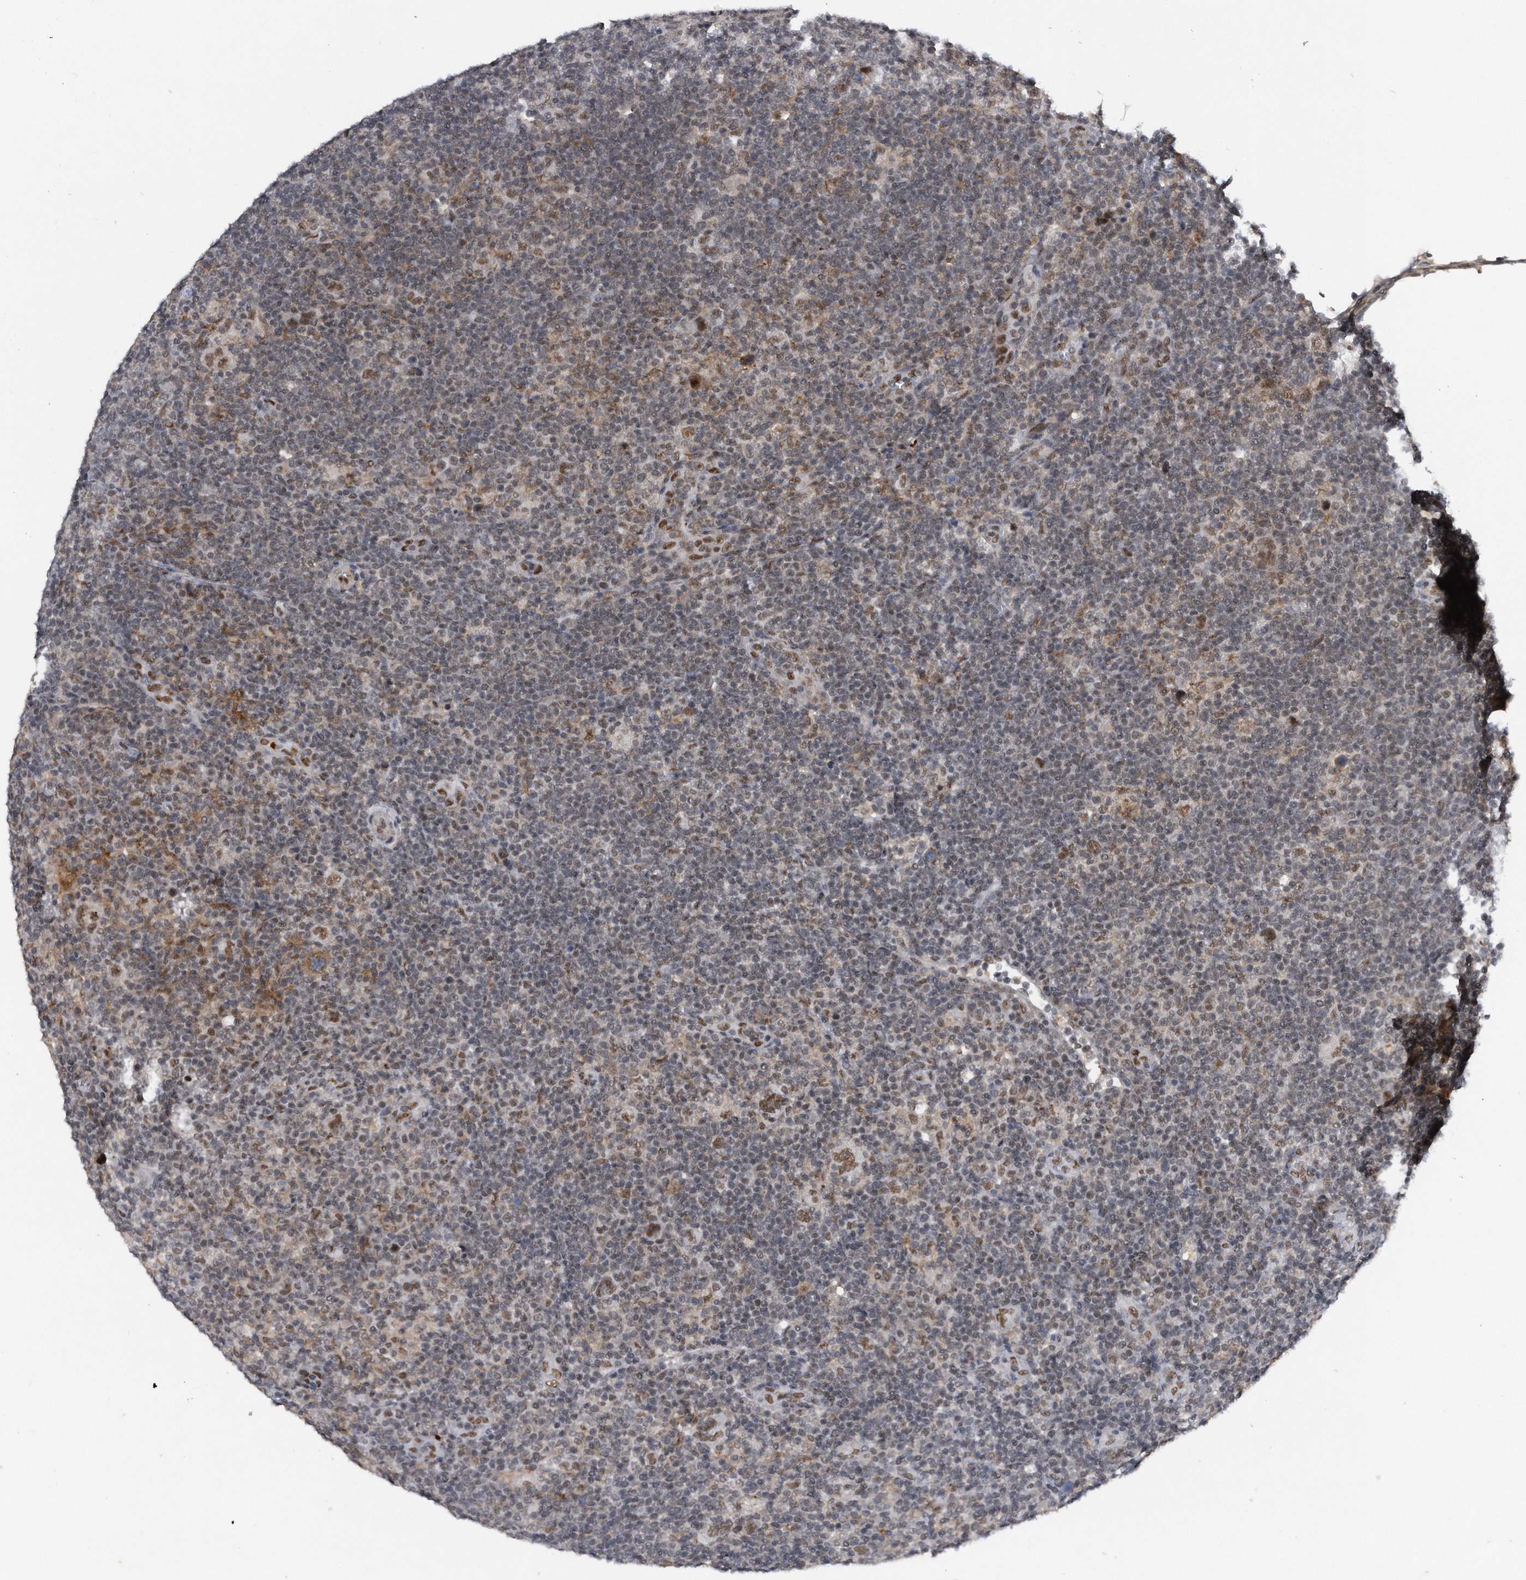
{"staining": {"intensity": "moderate", "quantity": "25%-75%", "location": "nuclear"}, "tissue": "lymphoma", "cell_type": "Tumor cells", "image_type": "cancer", "snomed": [{"axis": "morphology", "description": "Hodgkin's disease, NOS"}, {"axis": "topography", "description": "Lymph node"}], "caption": "Immunohistochemistry (DAB (3,3'-diaminobenzidine)) staining of lymphoma displays moderate nuclear protein expression in about 25%-75% of tumor cells.", "gene": "VIRMA", "patient": {"sex": "female", "age": 57}}